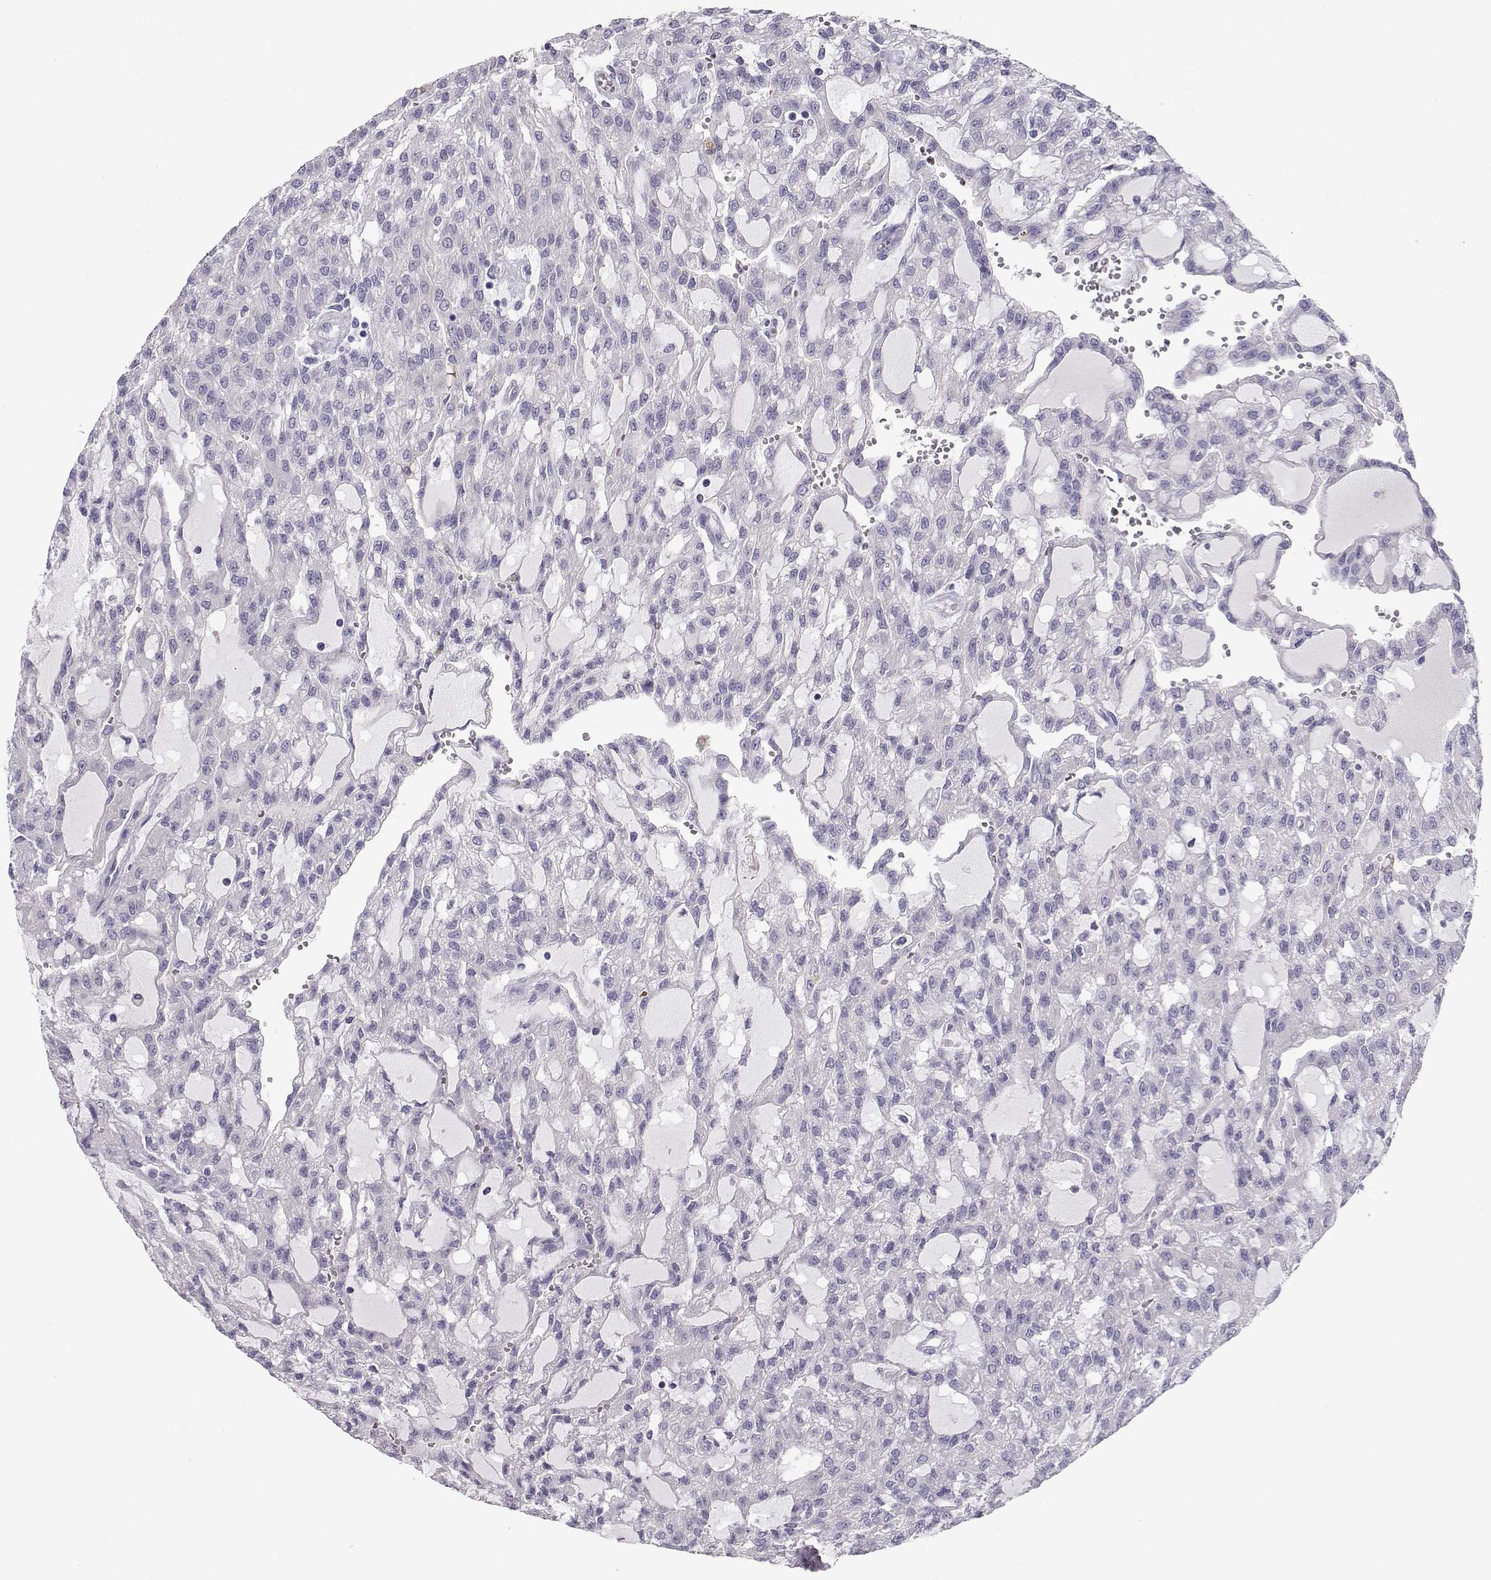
{"staining": {"intensity": "negative", "quantity": "none", "location": "none"}, "tissue": "renal cancer", "cell_type": "Tumor cells", "image_type": "cancer", "snomed": [{"axis": "morphology", "description": "Adenocarcinoma, NOS"}, {"axis": "topography", "description": "Kidney"}], "caption": "The immunohistochemistry (IHC) photomicrograph has no significant positivity in tumor cells of renal adenocarcinoma tissue.", "gene": "GPR26", "patient": {"sex": "male", "age": 63}}